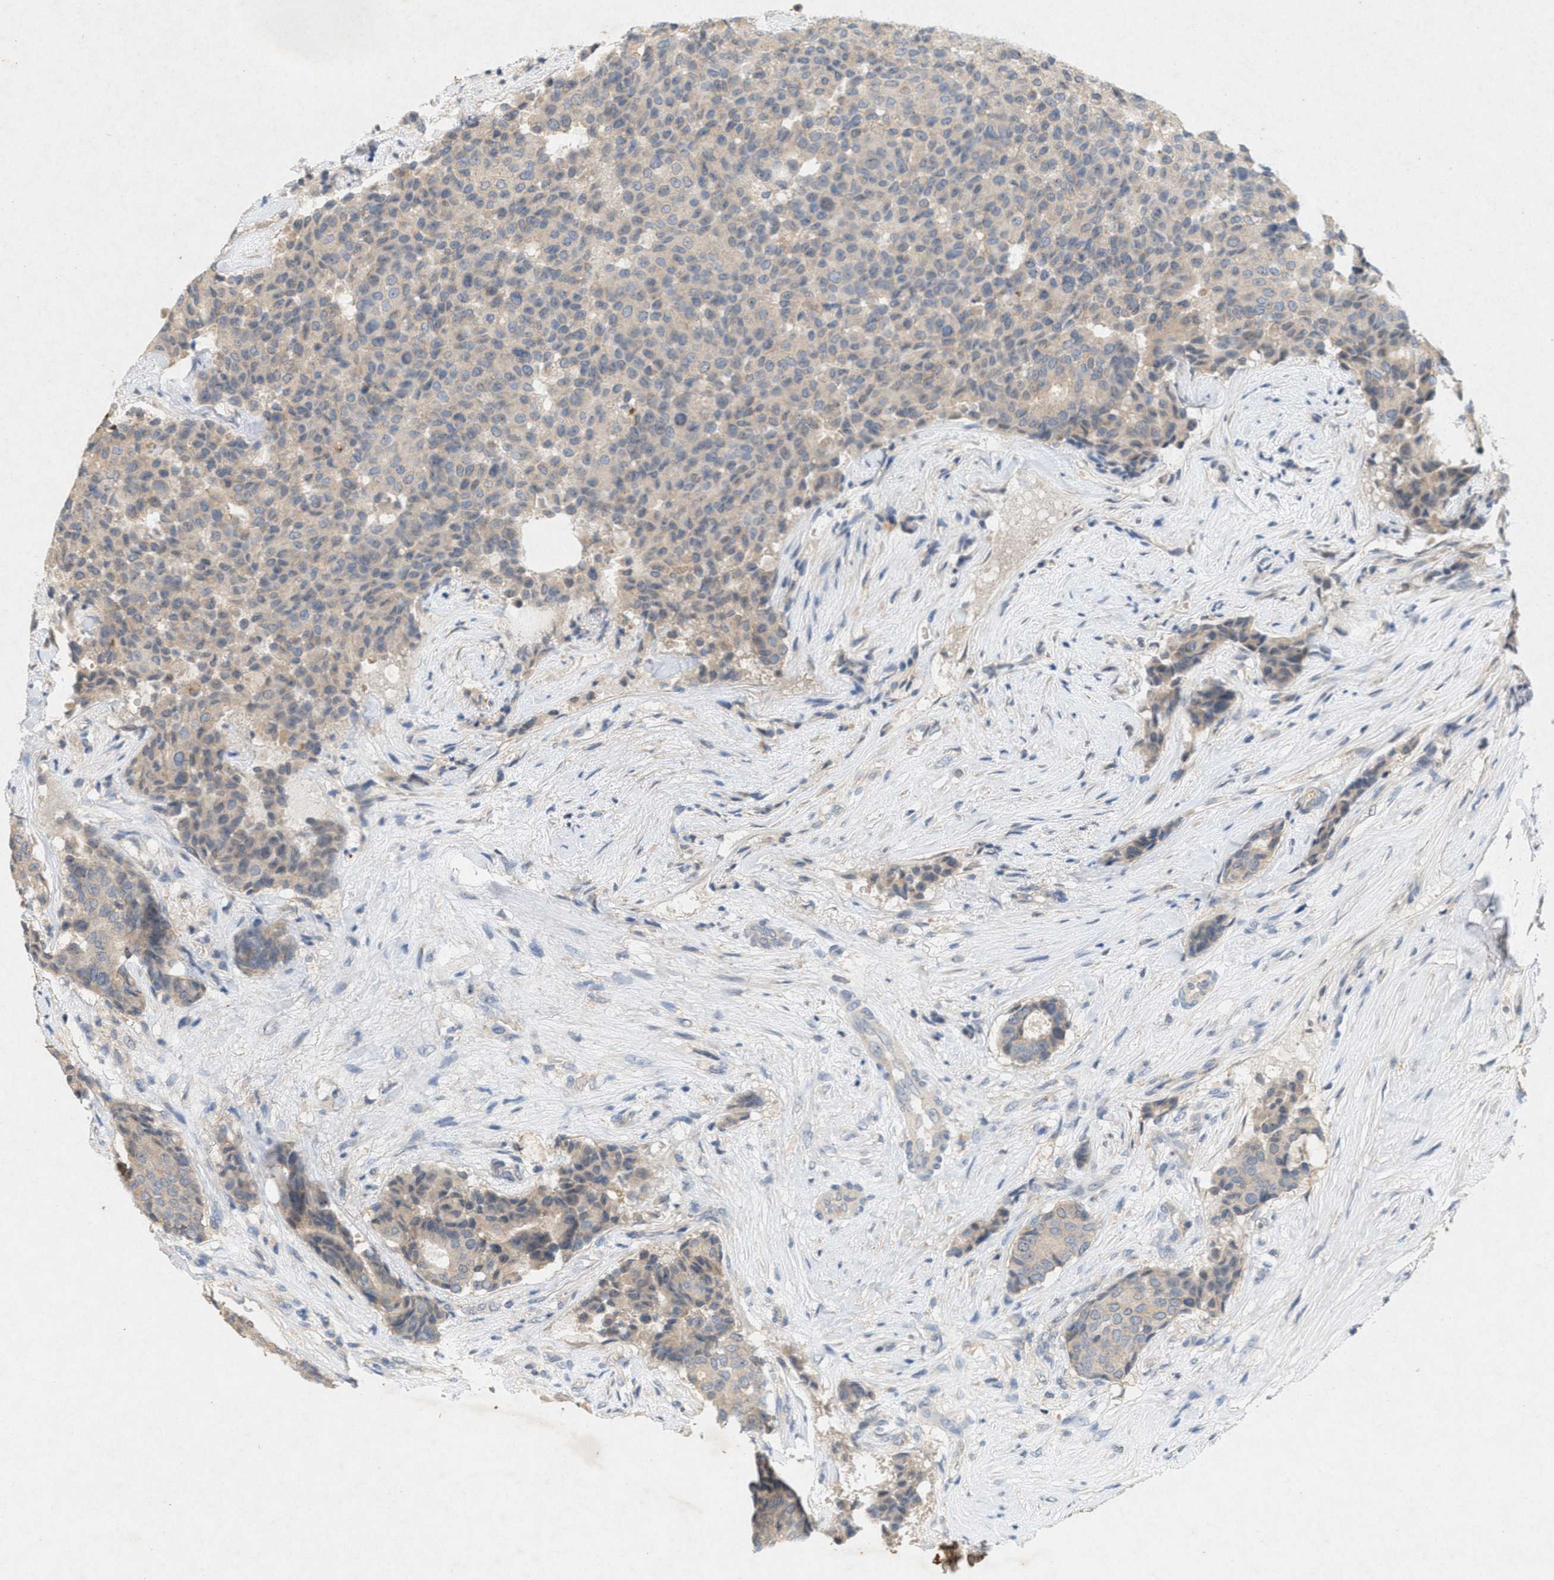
{"staining": {"intensity": "negative", "quantity": "none", "location": "none"}, "tissue": "breast cancer", "cell_type": "Tumor cells", "image_type": "cancer", "snomed": [{"axis": "morphology", "description": "Duct carcinoma"}, {"axis": "topography", "description": "Breast"}], "caption": "Breast intraductal carcinoma was stained to show a protein in brown. There is no significant expression in tumor cells.", "gene": "DCAF7", "patient": {"sex": "female", "age": 75}}